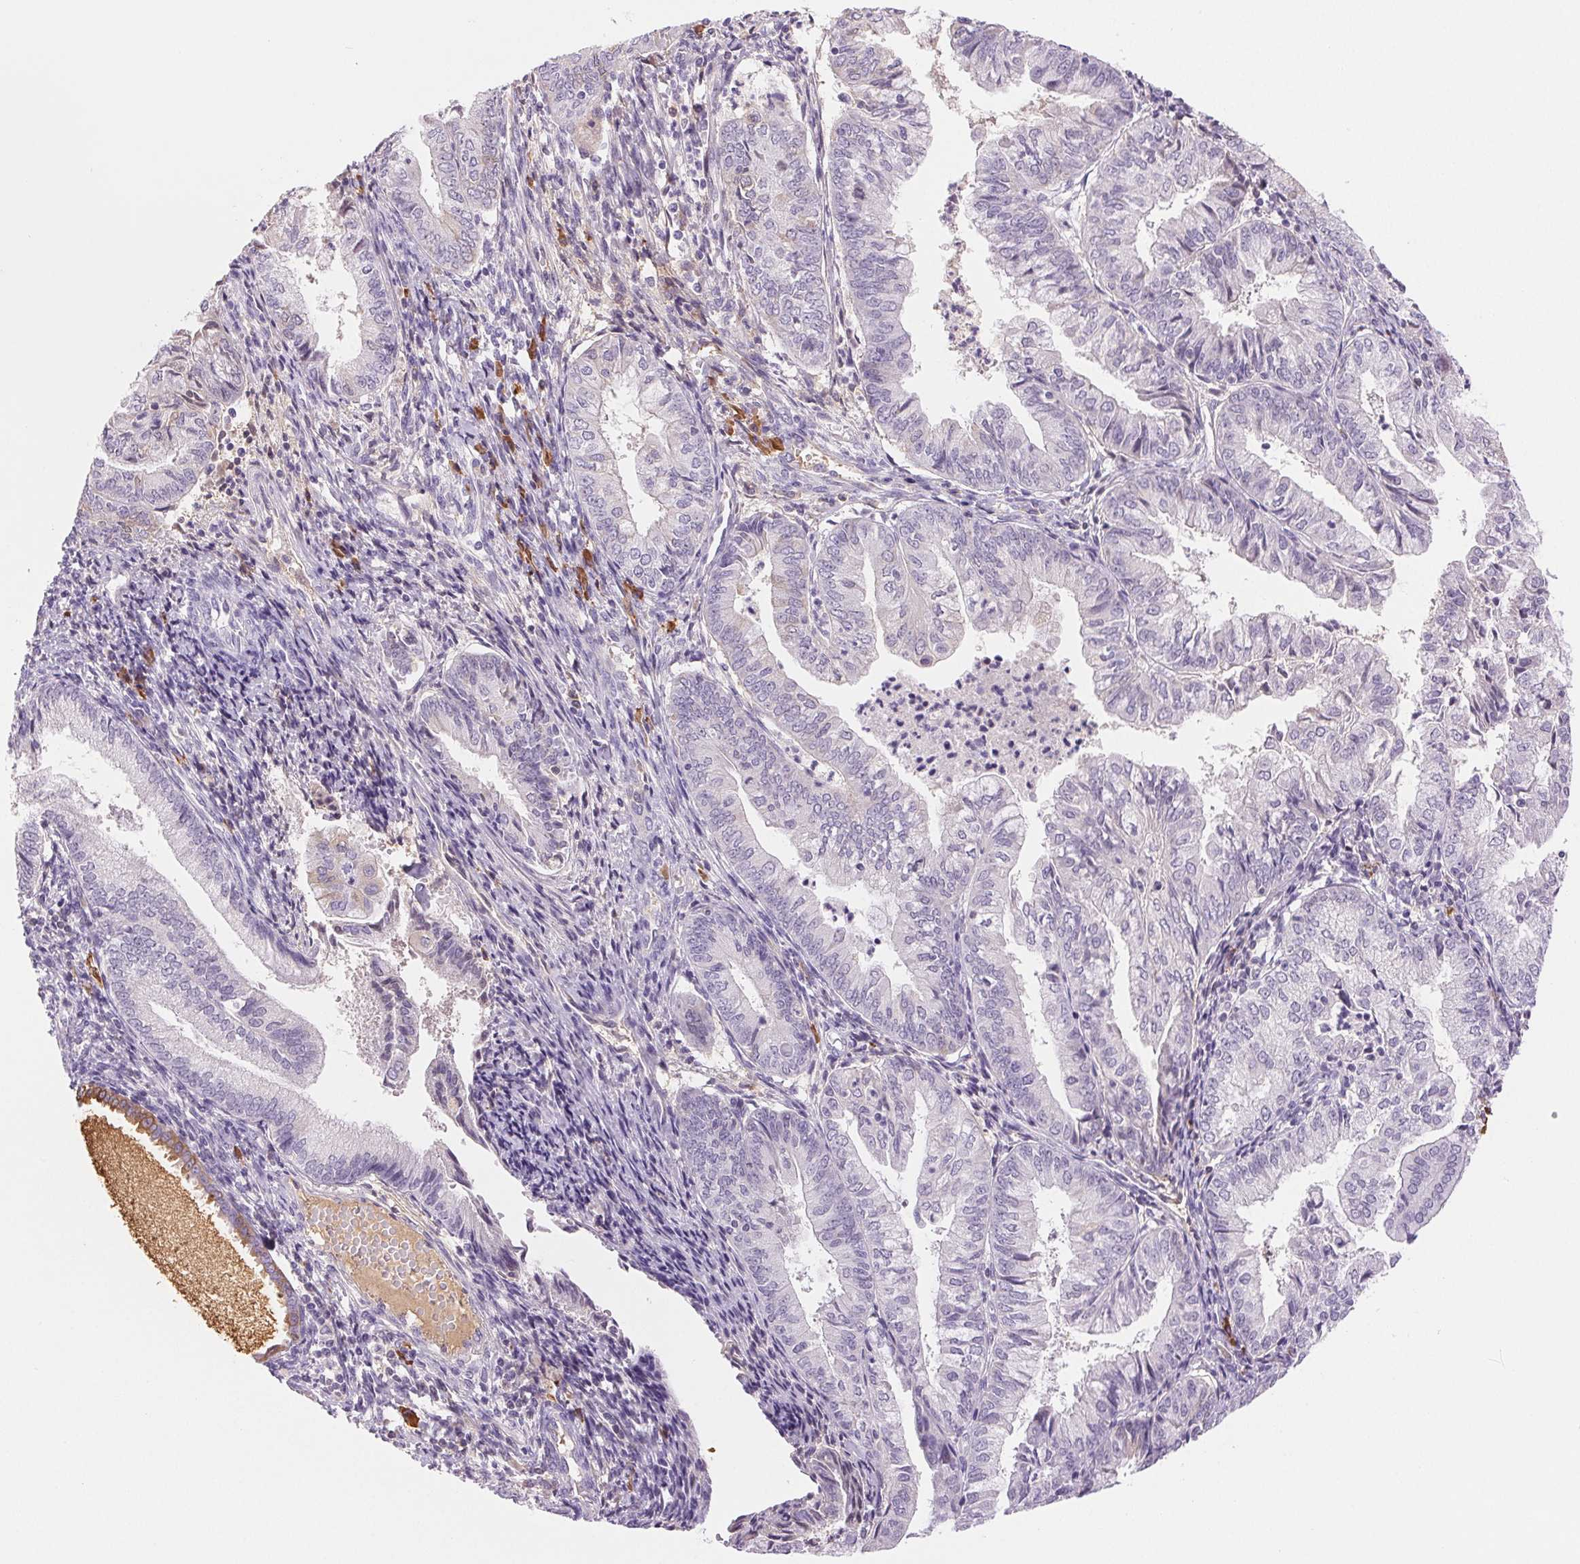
{"staining": {"intensity": "negative", "quantity": "none", "location": "none"}, "tissue": "endometrial cancer", "cell_type": "Tumor cells", "image_type": "cancer", "snomed": [{"axis": "morphology", "description": "Adenocarcinoma, NOS"}, {"axis": "topography", "description": "Endometrium"}], "caption": "Immunohistochemistry (IHC) histopathology image of human endometrial cancer (adenocarcinoma) stained for a protein (brown), which reveals no expression in tumor cells.", "gene": "IFIT1B", "patient": {"sex": "female", "age": 55}}